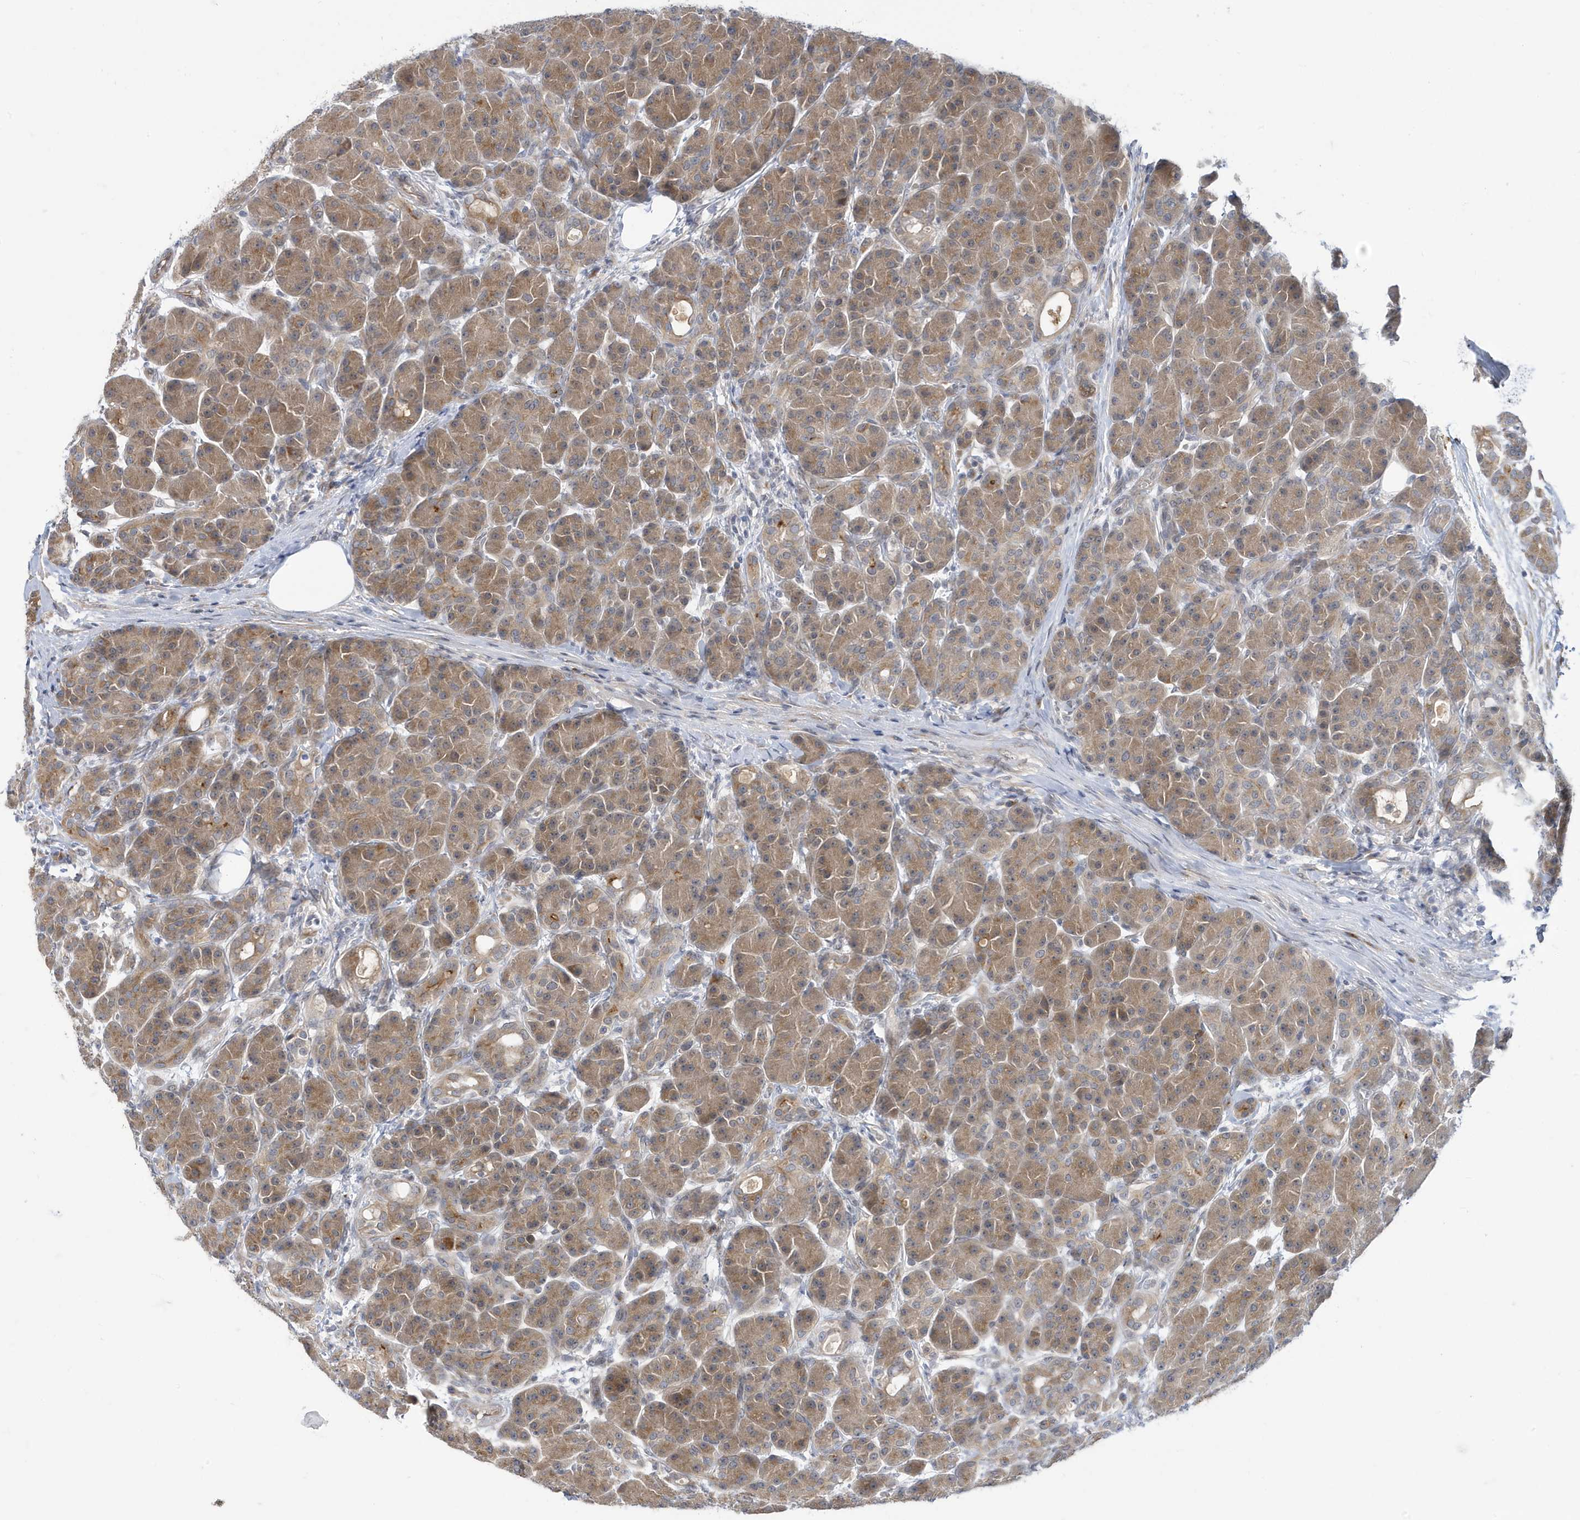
{"staining": {"intensity": "moderate", "quantity": ">75%", "location": "cytoplasmic/membranous"}, "tissue": "pancreas", "cell_type": "Exocrine glandular cells", "image_type": "normal", "snomed": [{"axis": "morphology", "description": "Normal tissue, NOS"}, {"axis": "topography", "description": "Pancreas"}], "caption": "Normal pancreas was stained to show a protein in brown. There is medium levels of moderate cytoplasmic/membranous positivity in approximately >75% of exocrine glandular cells. Nuclei are stained in blue.", "gene": "ZNF654", "patient": {"sex": "male", "age": 63}}